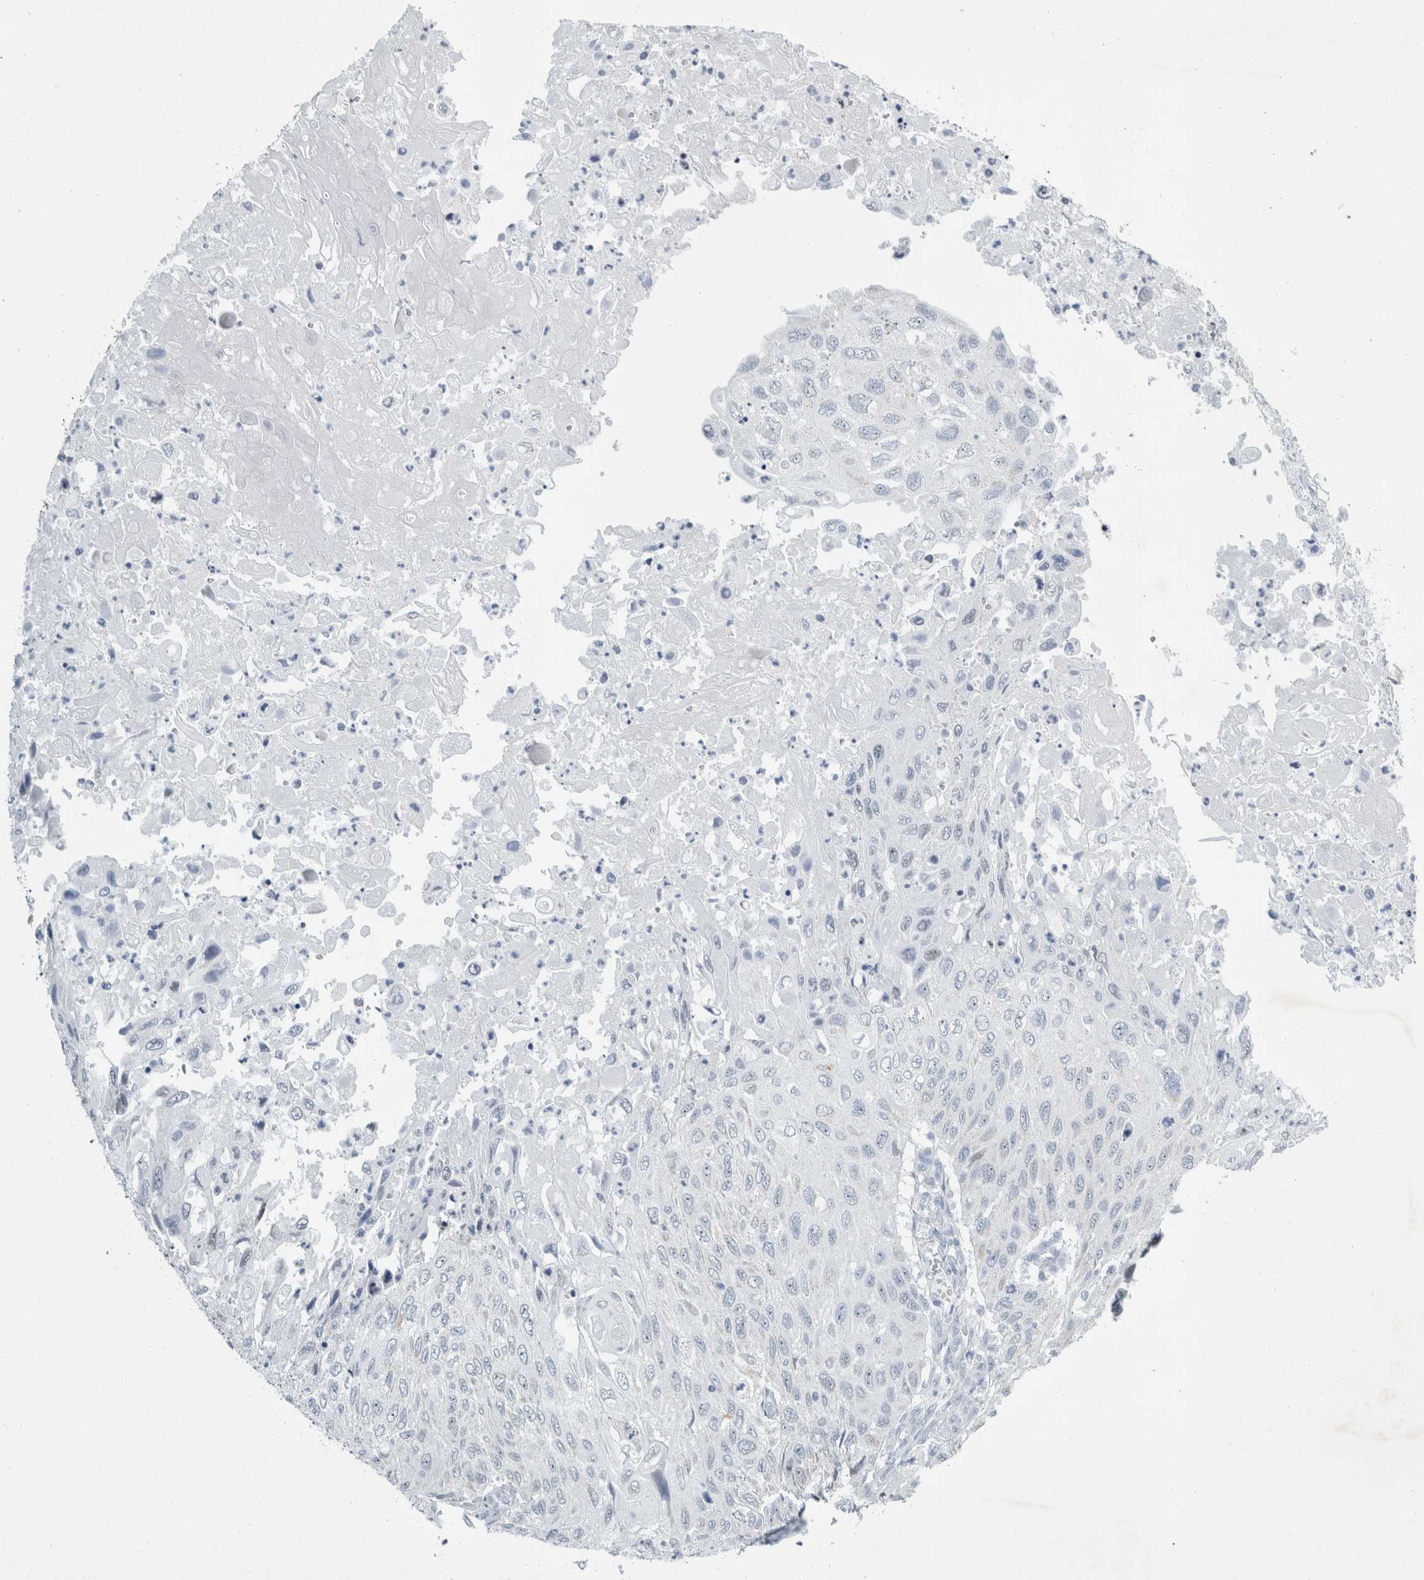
{"staining": {"intensity": "negative", "quantity": "none", "location": "none"}, "tissue": "cervical cancer", "cell_type": "Tumor cells", "image_type": "cancer", "snomed": [{"axis": "morphology", "description": "Squamous cell carcinoma, NOS"}, {"axis": "topography", "description": "Cervix"}], "caption": "Histopathology image shows no protein staining in tumor cells of cervical squamous cell carcinoma tissue.", "gene": "FXYD7", "patient": {"sex": "female", "age": 70}}